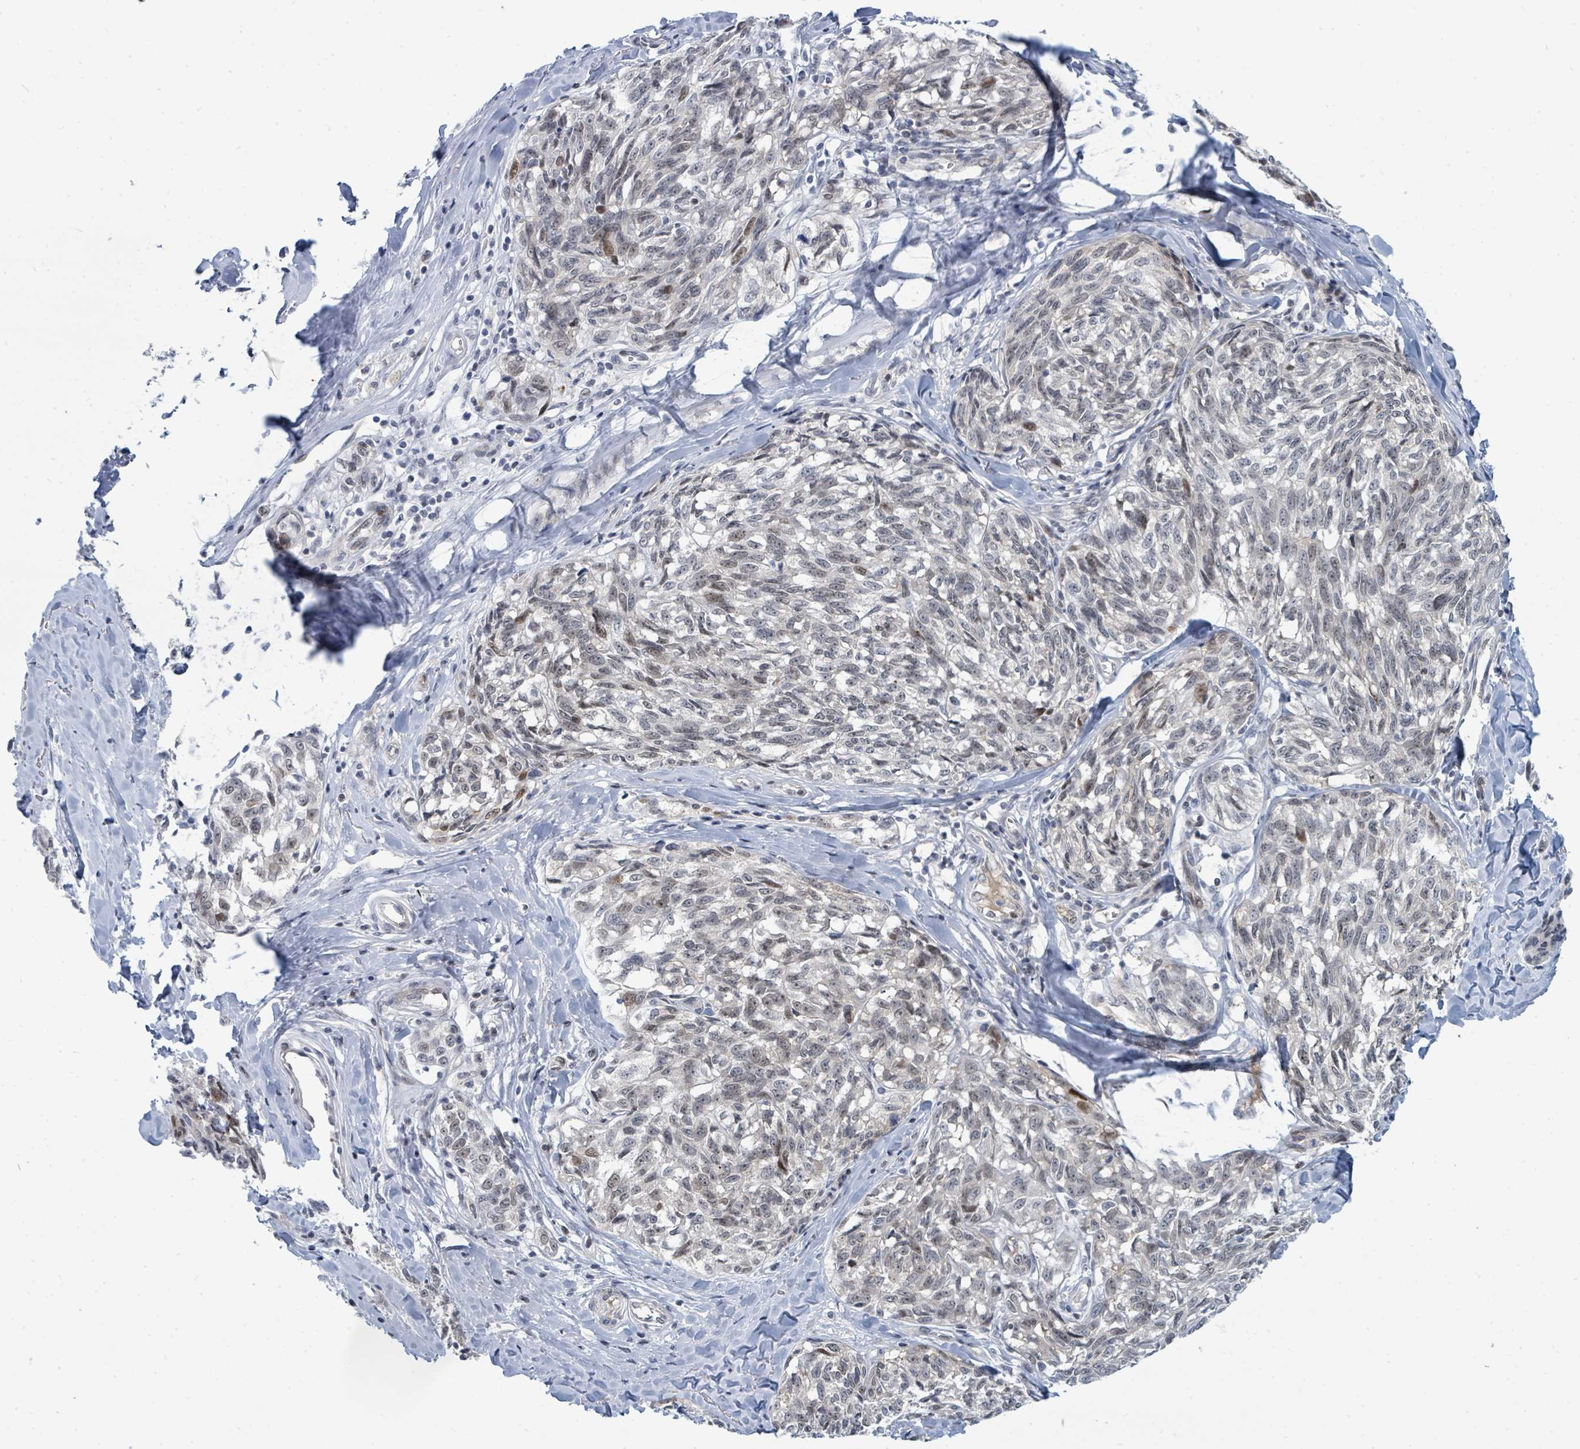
{"staining": {"intensity": "weak", "quantity": "25%-75%", "location": "nuclear"}, "tissue": "melanoma", "cell_type": "Tumor cells", "image_type": "cancer", "snomed": [{"axis": "morphology", "description": "Normal tissue, NOS"}, {"axis": "morphology", "description": "Malignant melanoma, NOS"}, {"axis": "topography", "description": "Skin"}], "caption": "Tumor cells demonstrate low levels of weak nuclear staining in about 25%-75% of cells in human melanoma. (IHC, brightfield microscopy, high magnification).", "gene": "SUMO4", "patient": {"sex": "female", "age": 64}}